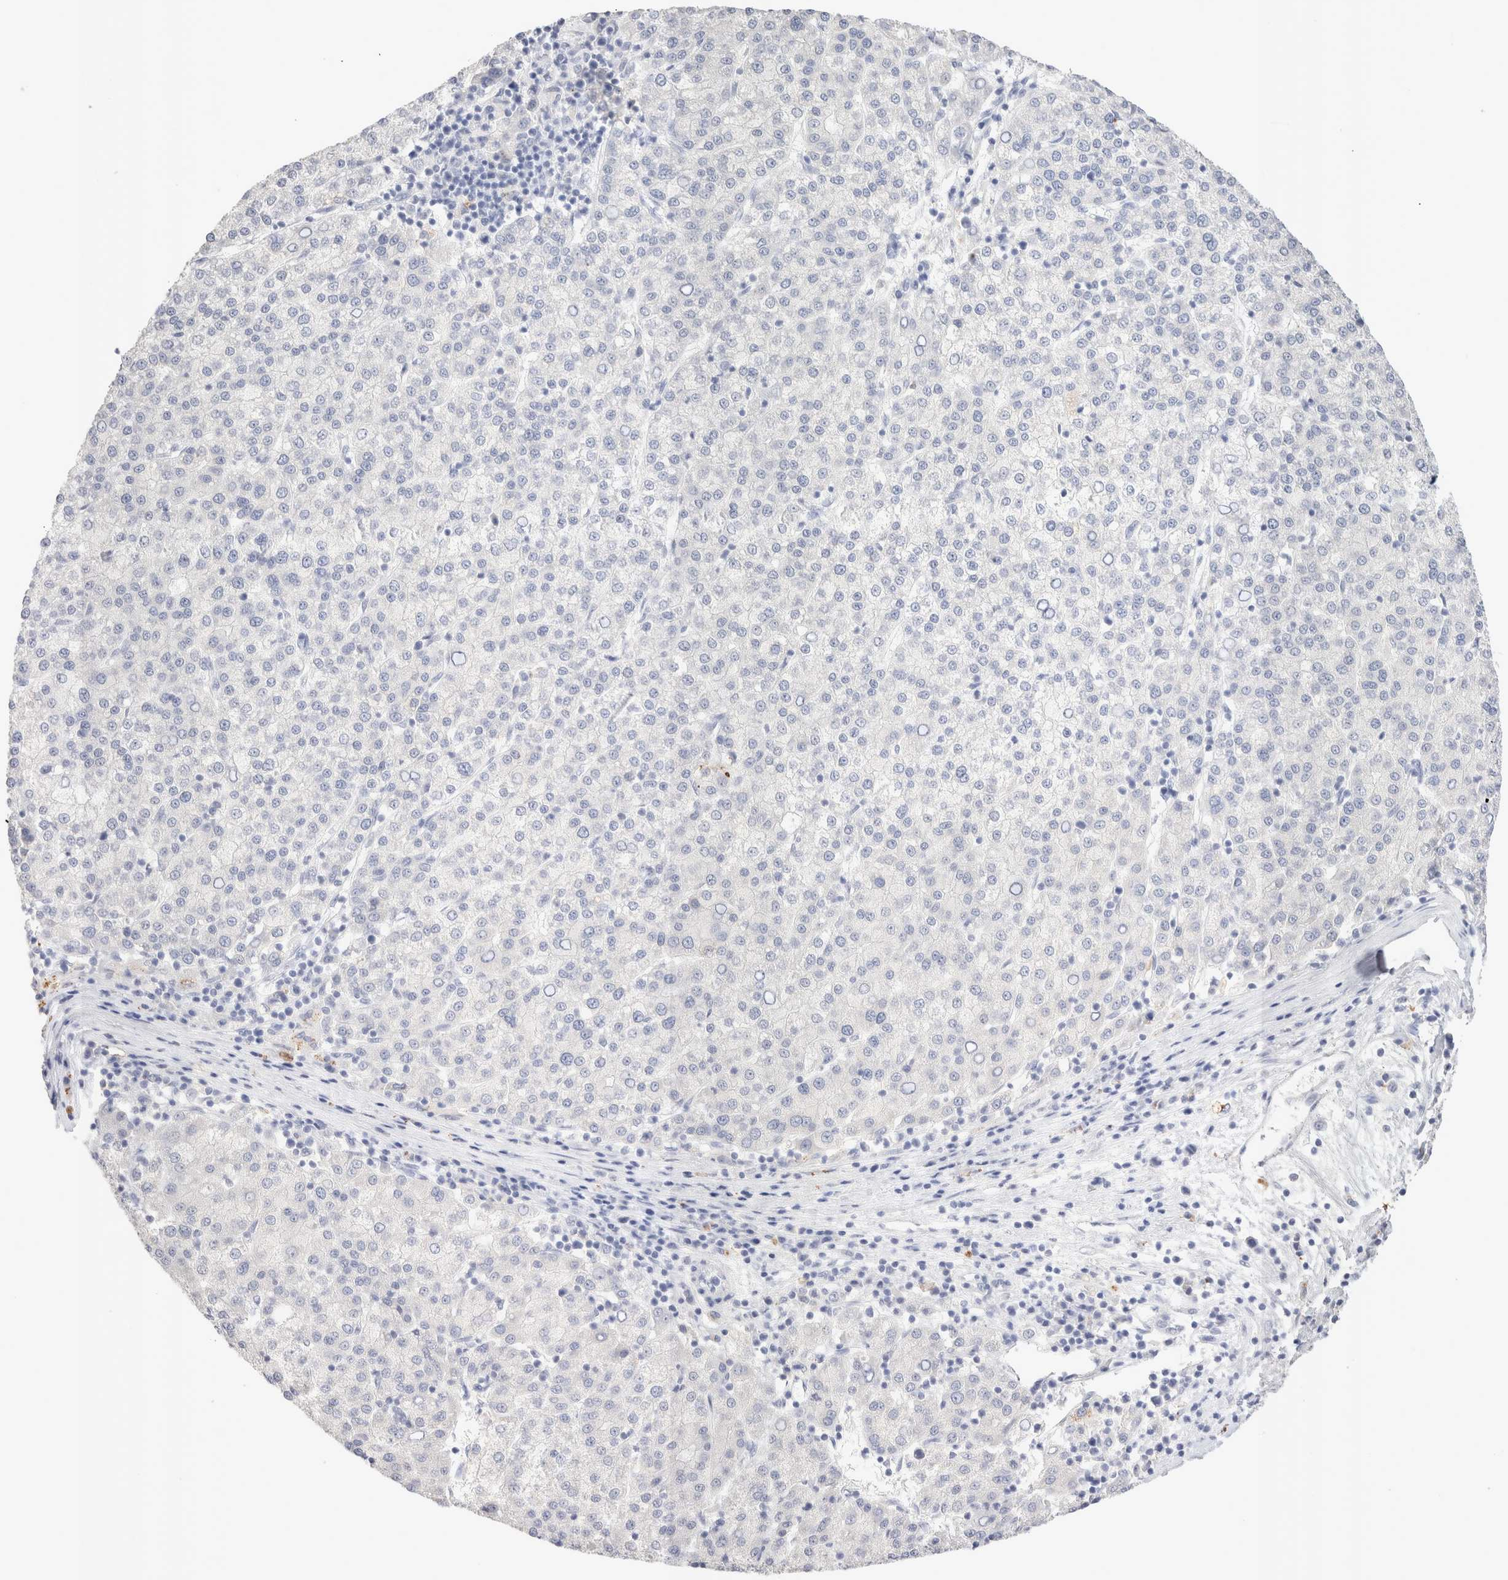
{"staining": {"intensity": "negative", "quantity": "none", "location": "none"}, "tissue": "liver cancer", "cell_type": "Tumor cells", "image_type": "cancer", "snomed": [{"axis": "morphology", "description": "Carcinoma, Hepatocellular, NOS"}, {"axis": "topography", "description": "Liver"}], "caption": "Human liver cancer (hepatocellular carcinoma) stained for a protein using immunohistochemistry (IHC) exhibits no staining in tumor cells.", "gene": "EPCAM", "patient": {"sex": "female", "age": 58}}